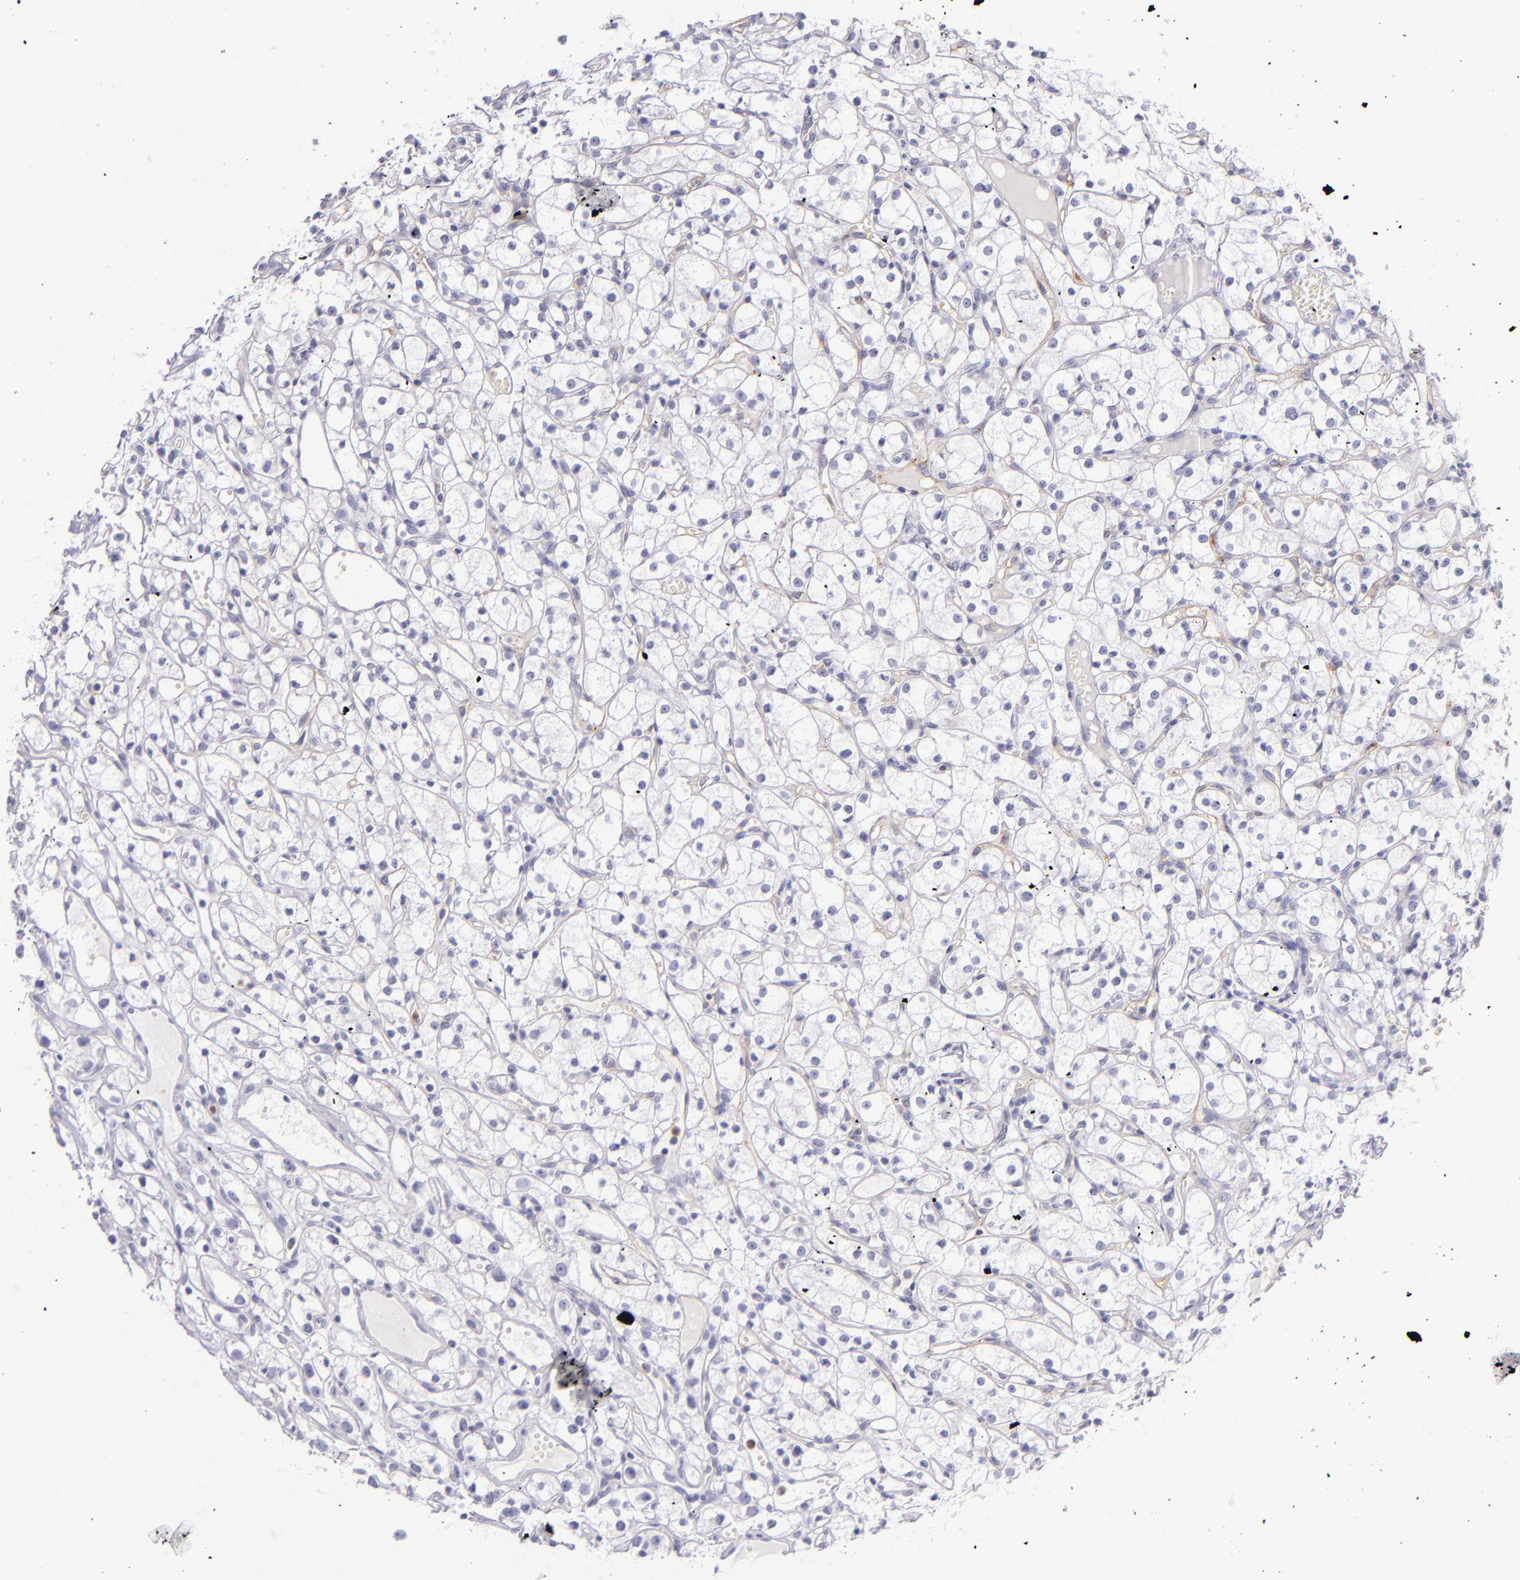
{"staining": {"intensity": "negative", "quantity": "none", "location": "none"}, "tissue": "renal cancer", "cell_type": "Tumor cells", "image_type": "cancer", "snomed": [{"axis": "morphology", "description": "Adenocarcinoma, NOS"}, {"axis": "topography", "description": "Kidney"}], "caption": "Immunohistochemistry photomicrograph of renal adenocarcinoma stained for a protein (brown), which shows no expression in tumor cells.", "gene": "CEACAM1", "patient": {"sex": "male", "age": 61}}